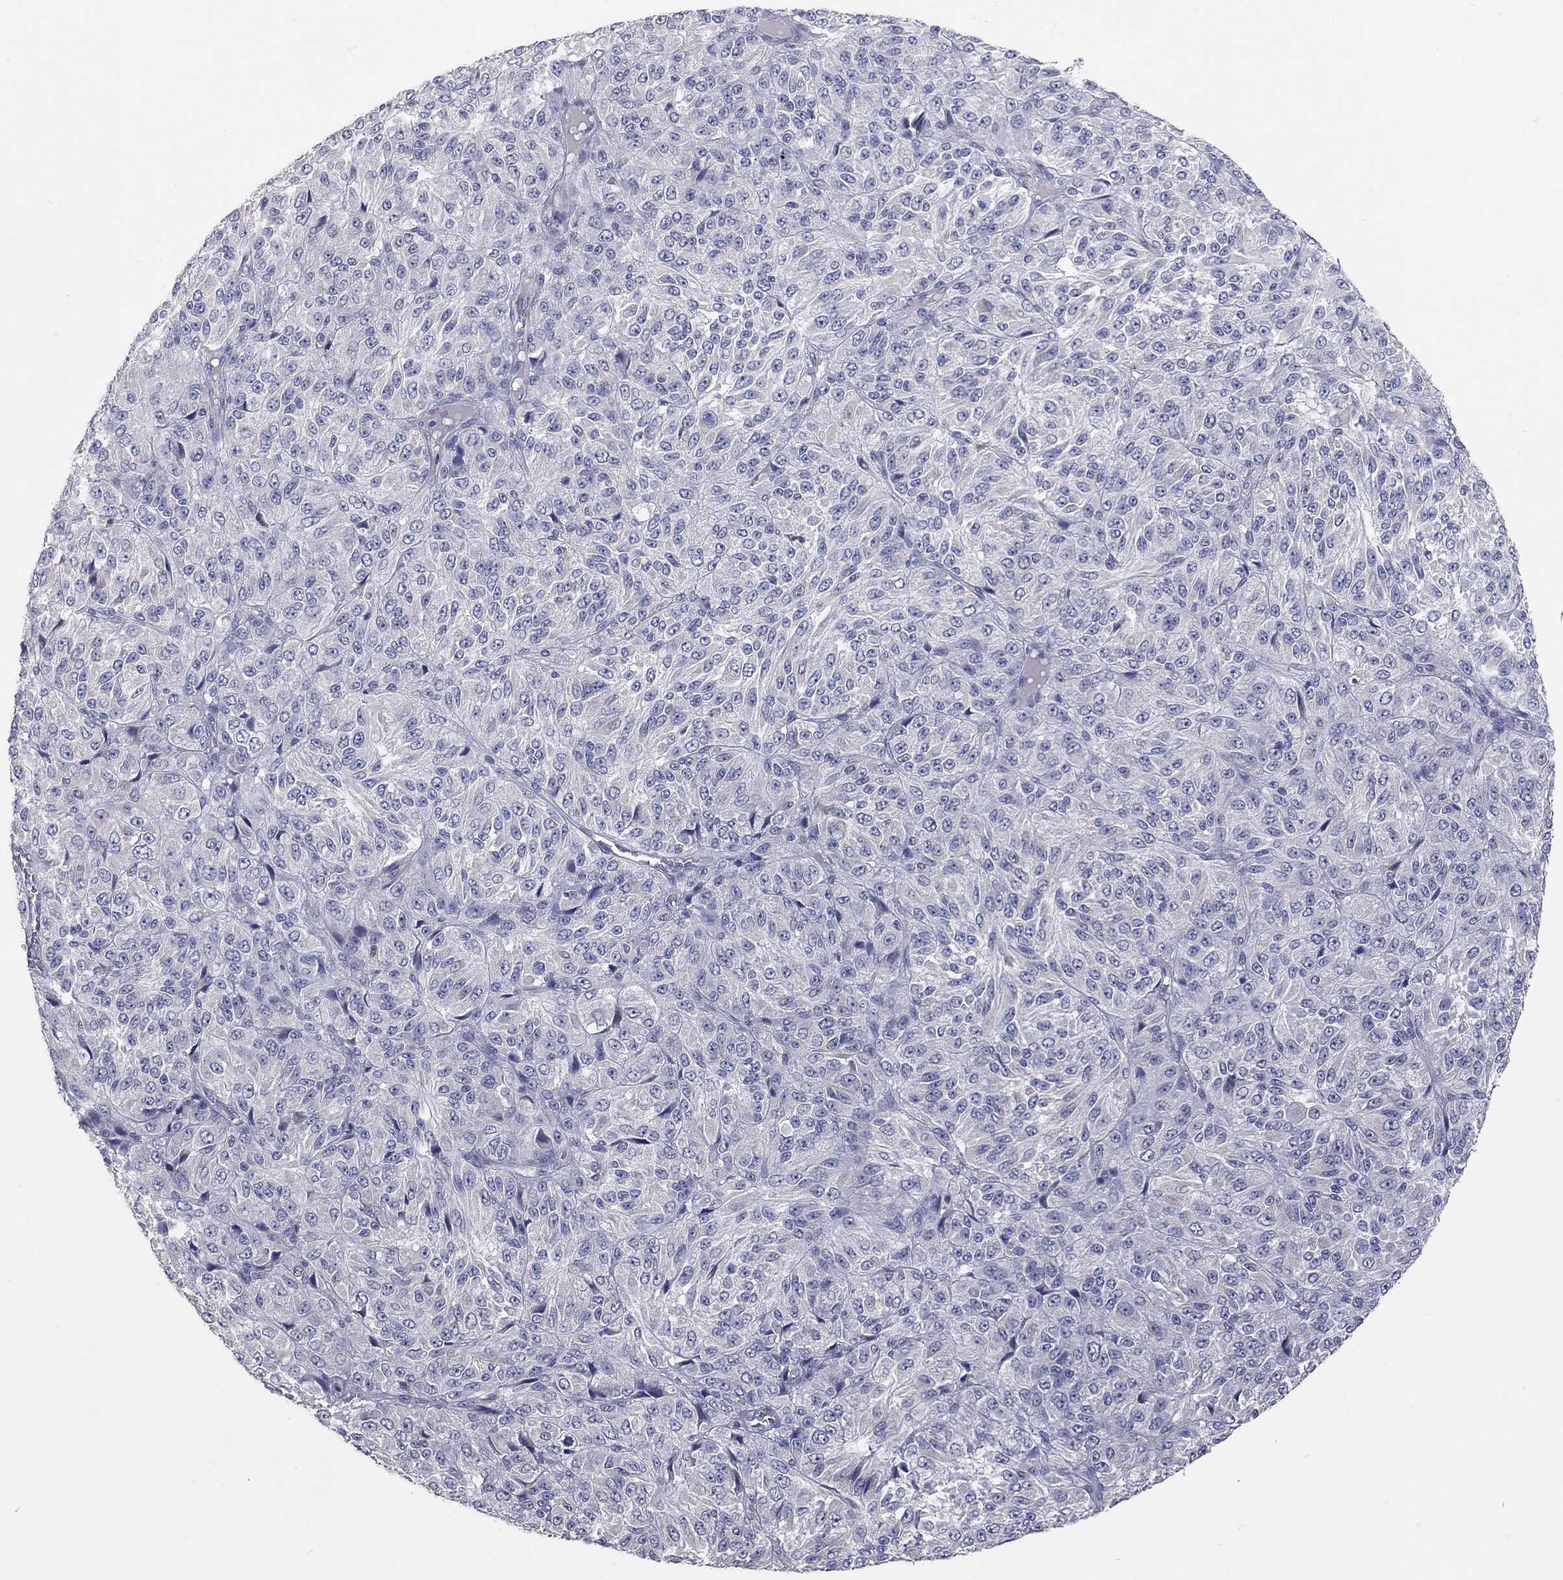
{"staining": {"intensity": "negative", "quantity": "none", "location": "none"}, "tissue": "melanoma", "cell_type": "Tumor cells", "image_type": "cancer", "snomed": [{"axis": "morphology", "description": "Malignant melanoma, Metastatic site"}, {"axis": "topography", "description": "Brain"}], "caption": "This is a photomicrograph of immunohistochemistry staining of malignant melanoma (metastatic site), which shows no staining in tumor cells.", "gene": "PAPSS2", "patient": {"sex": "female", "age": 56}}